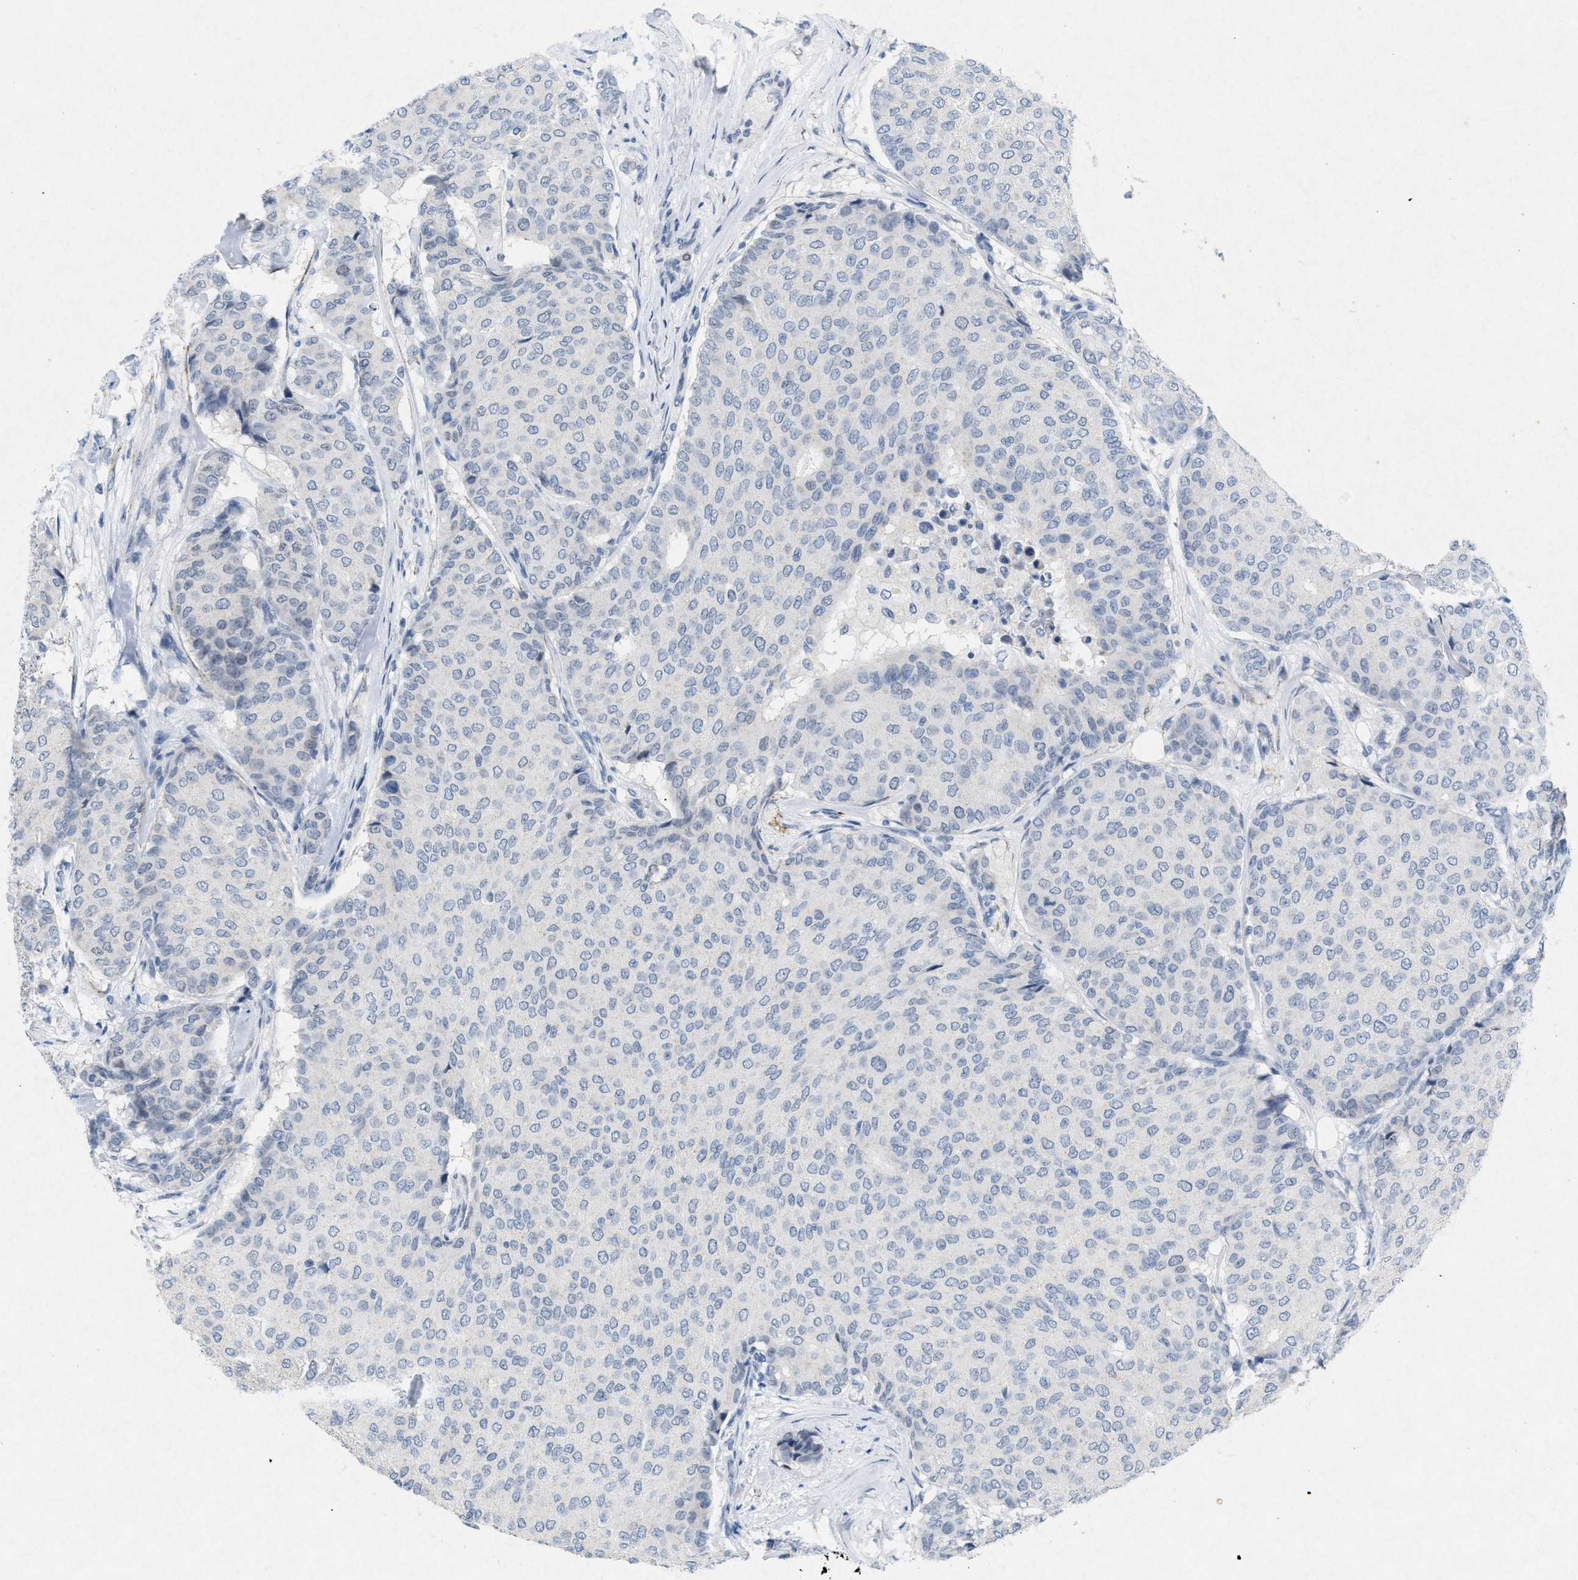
{"staining": {"intensity": "negative", "quantity": "none", "location": "none"}, "tissue": "breast cancer", "cell_type": "Tumor cells", "image_type": "cancer", "snomed": [{"axis": "morphology", "description": "Duct carcinoma"}, {"axis": "topography", "description": "Breast"}], "caption": "This is an IHC image of human breast intraductal carcinoma. There is no positivity in tumor cells.", "gene": "TASOR", "patient": {"sex": "female", "age": 75}}